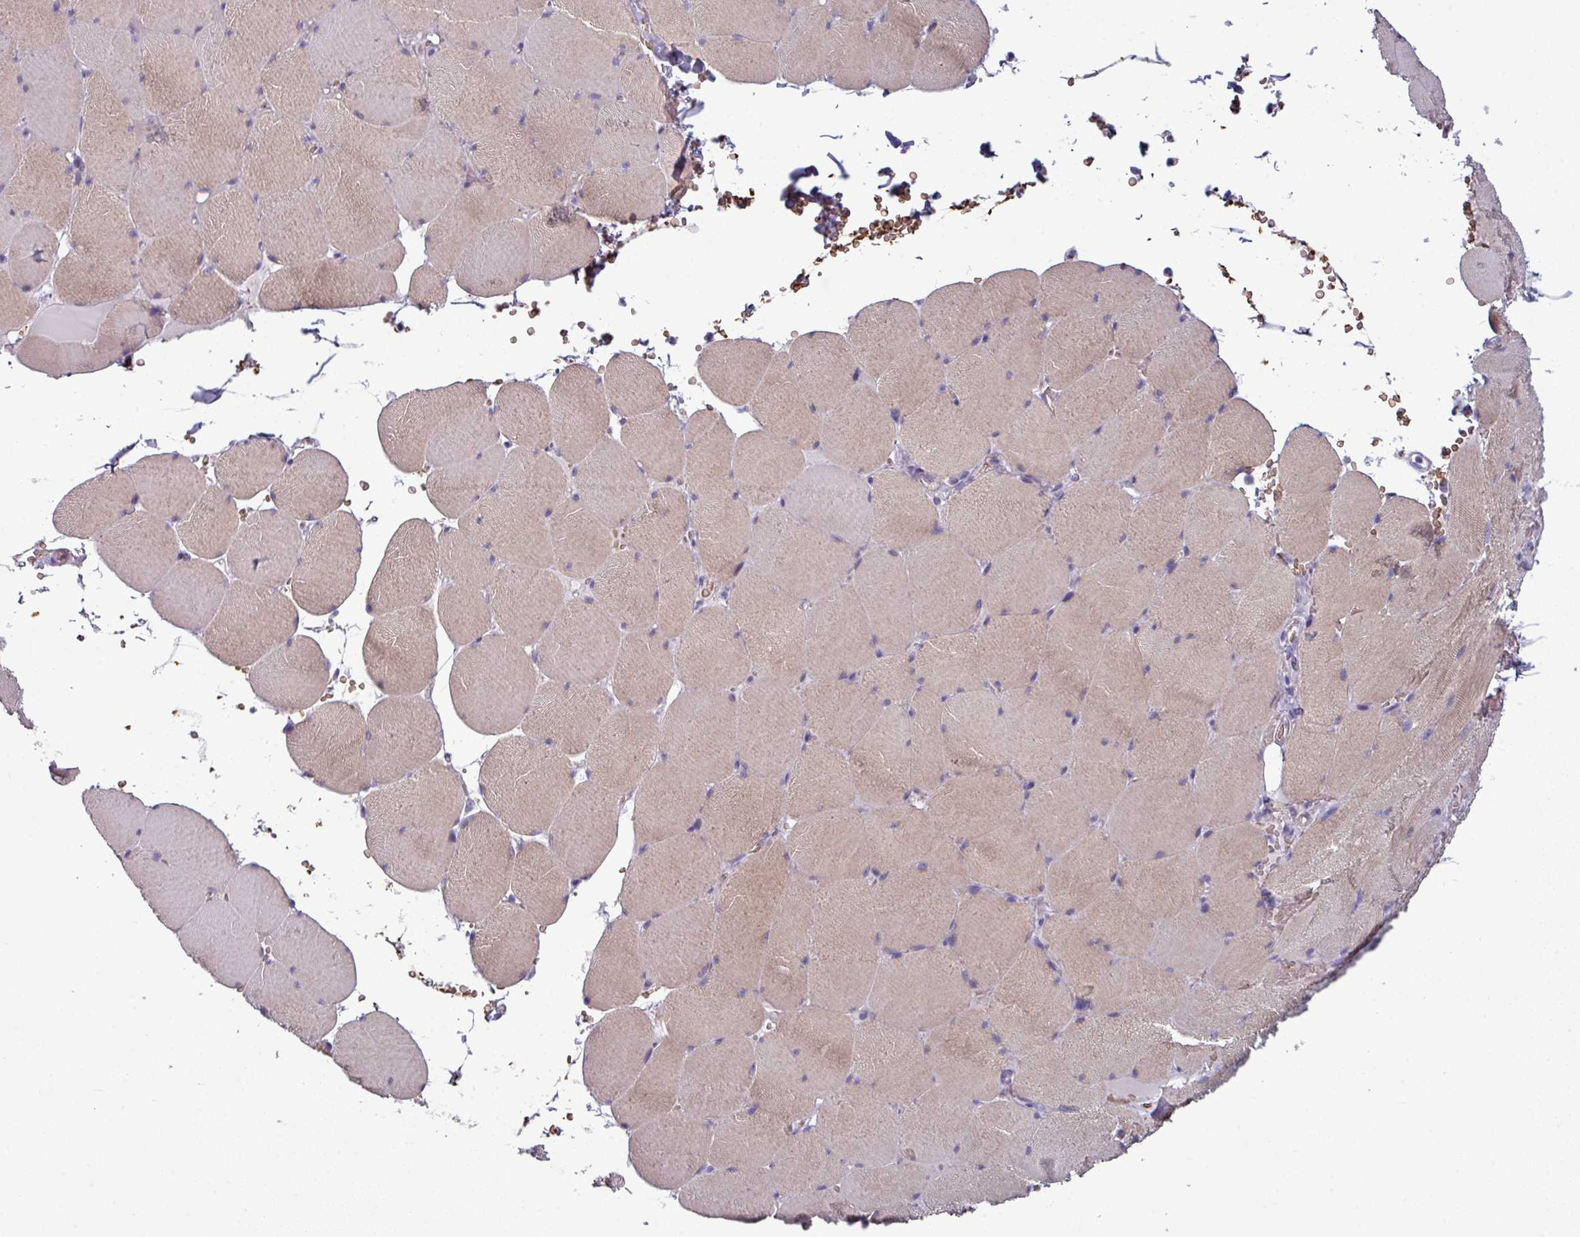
{"staining": {"intensity": "weak", "quantity": "25%-75%", "location": "cytoplasmic/membranous"}, "tissue": "skeletal muscle", "cell_type": "Myocytes", "image_type": "normal", "snomed": [{"axis": "morphology", "description": "Normal tissue, NOS"}, {"axis": "topography", "description": "Skeletal muscle"}, {"axis": "topography", "description": "Head-Neck"}], "caption": "DAB immunohistochemical staining of normal skeletal muscle shows weak cytoplasmic/membranous protein expression in about 25%-75% of myocytes.", "gene": "AREL1", "patient": {"sex": "male", "age": 66}}